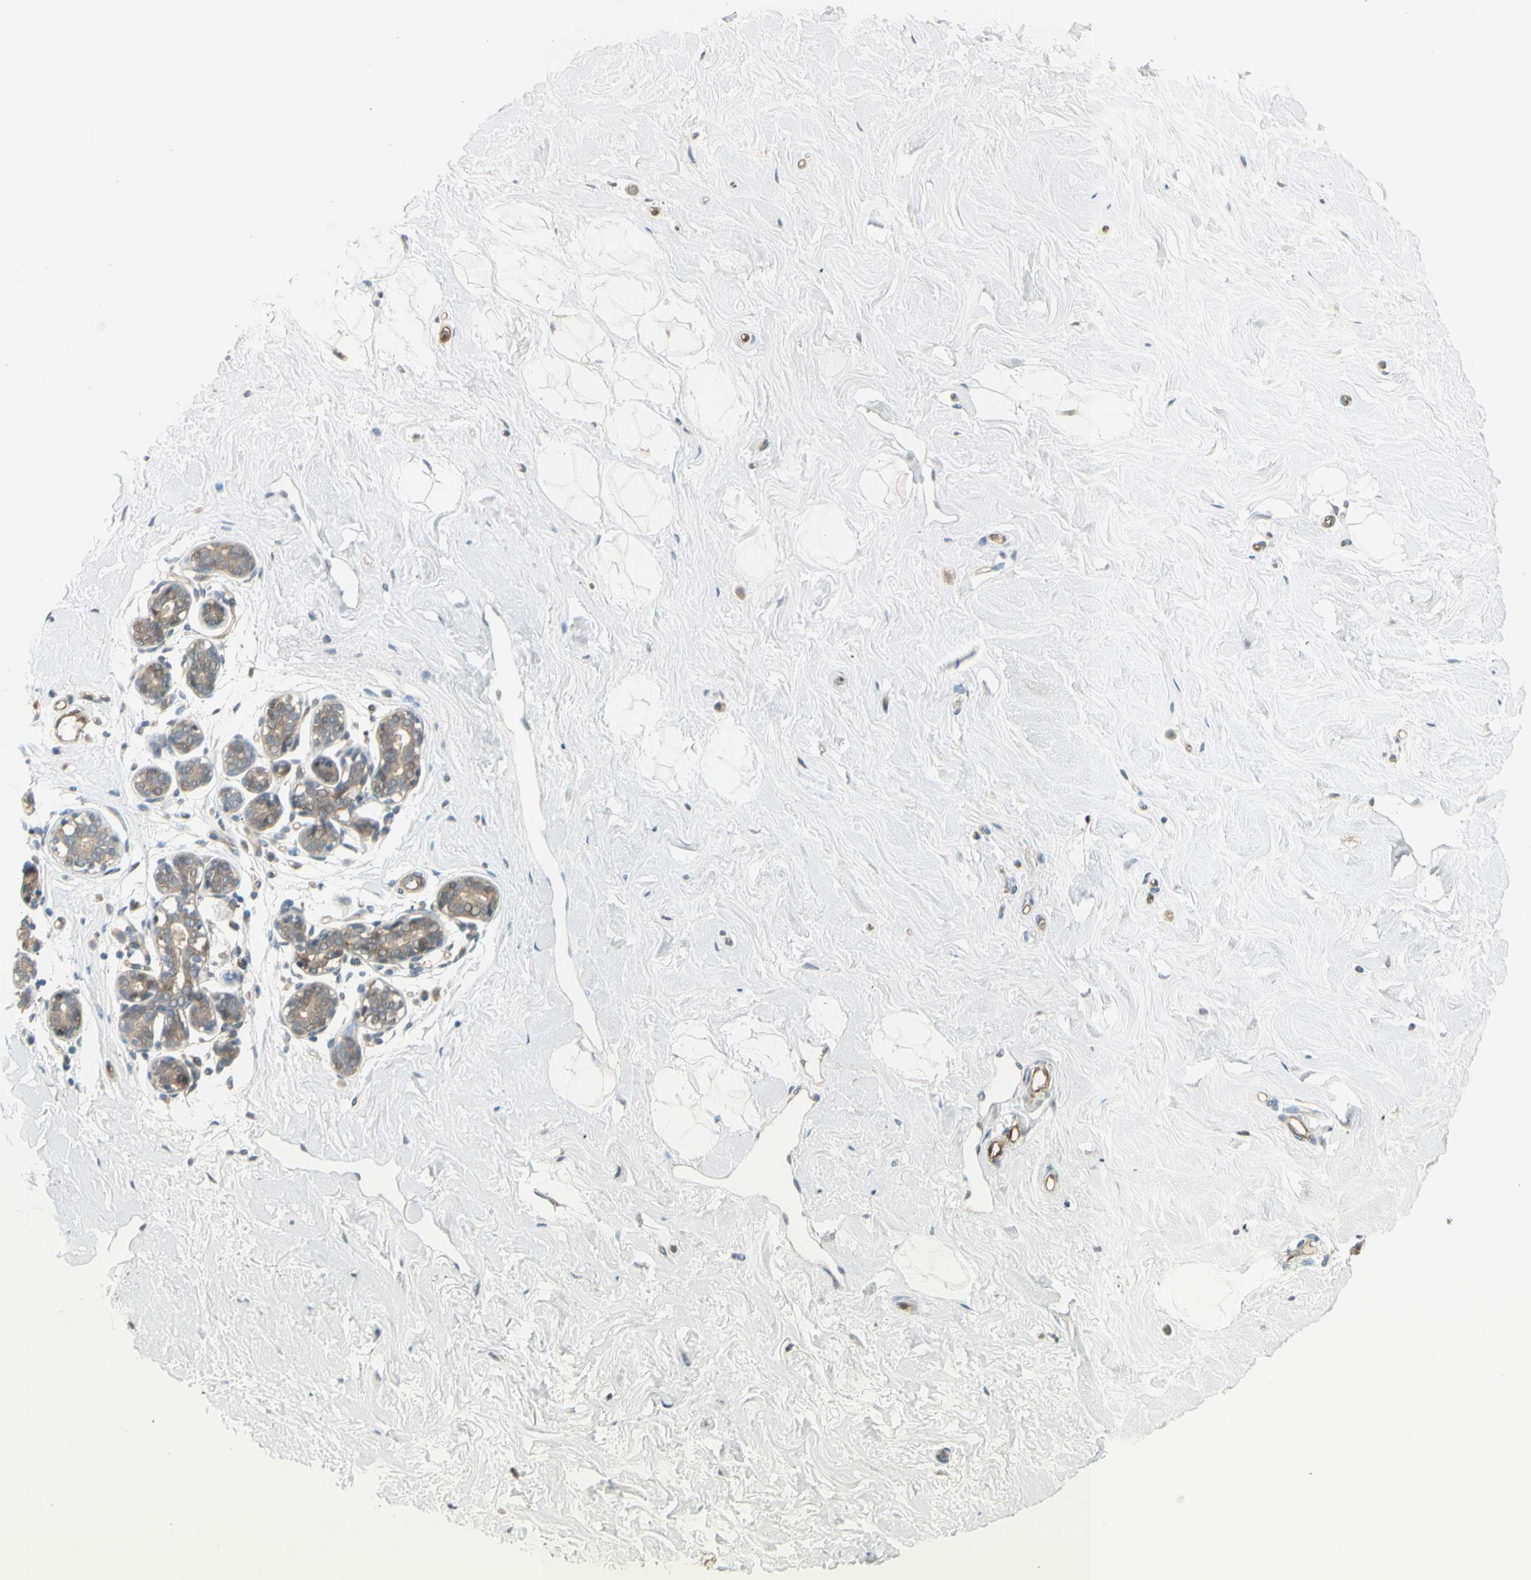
{"staining": {"intensity": "moderate", "quantity": ">75%", "location": "cytoplasmic/membranous"}, "tissue": "breast", "cell_type": "Adipocytes", "image_type": "normal", "snomed": [{"axis": "morphology", "description": "Normal tissue, NOS"}, {"axis": "topography", "description": "Breast"}], "caption": "This histopathology image displays immunohistochemistry (IHC) staining of unremarkable human breast, with medium moderate cytoplasmic/membranous positivity in about >75% of adipocytes.", "gene": "SERPINB6", "patient": {"sex": "female", "age": 23}}